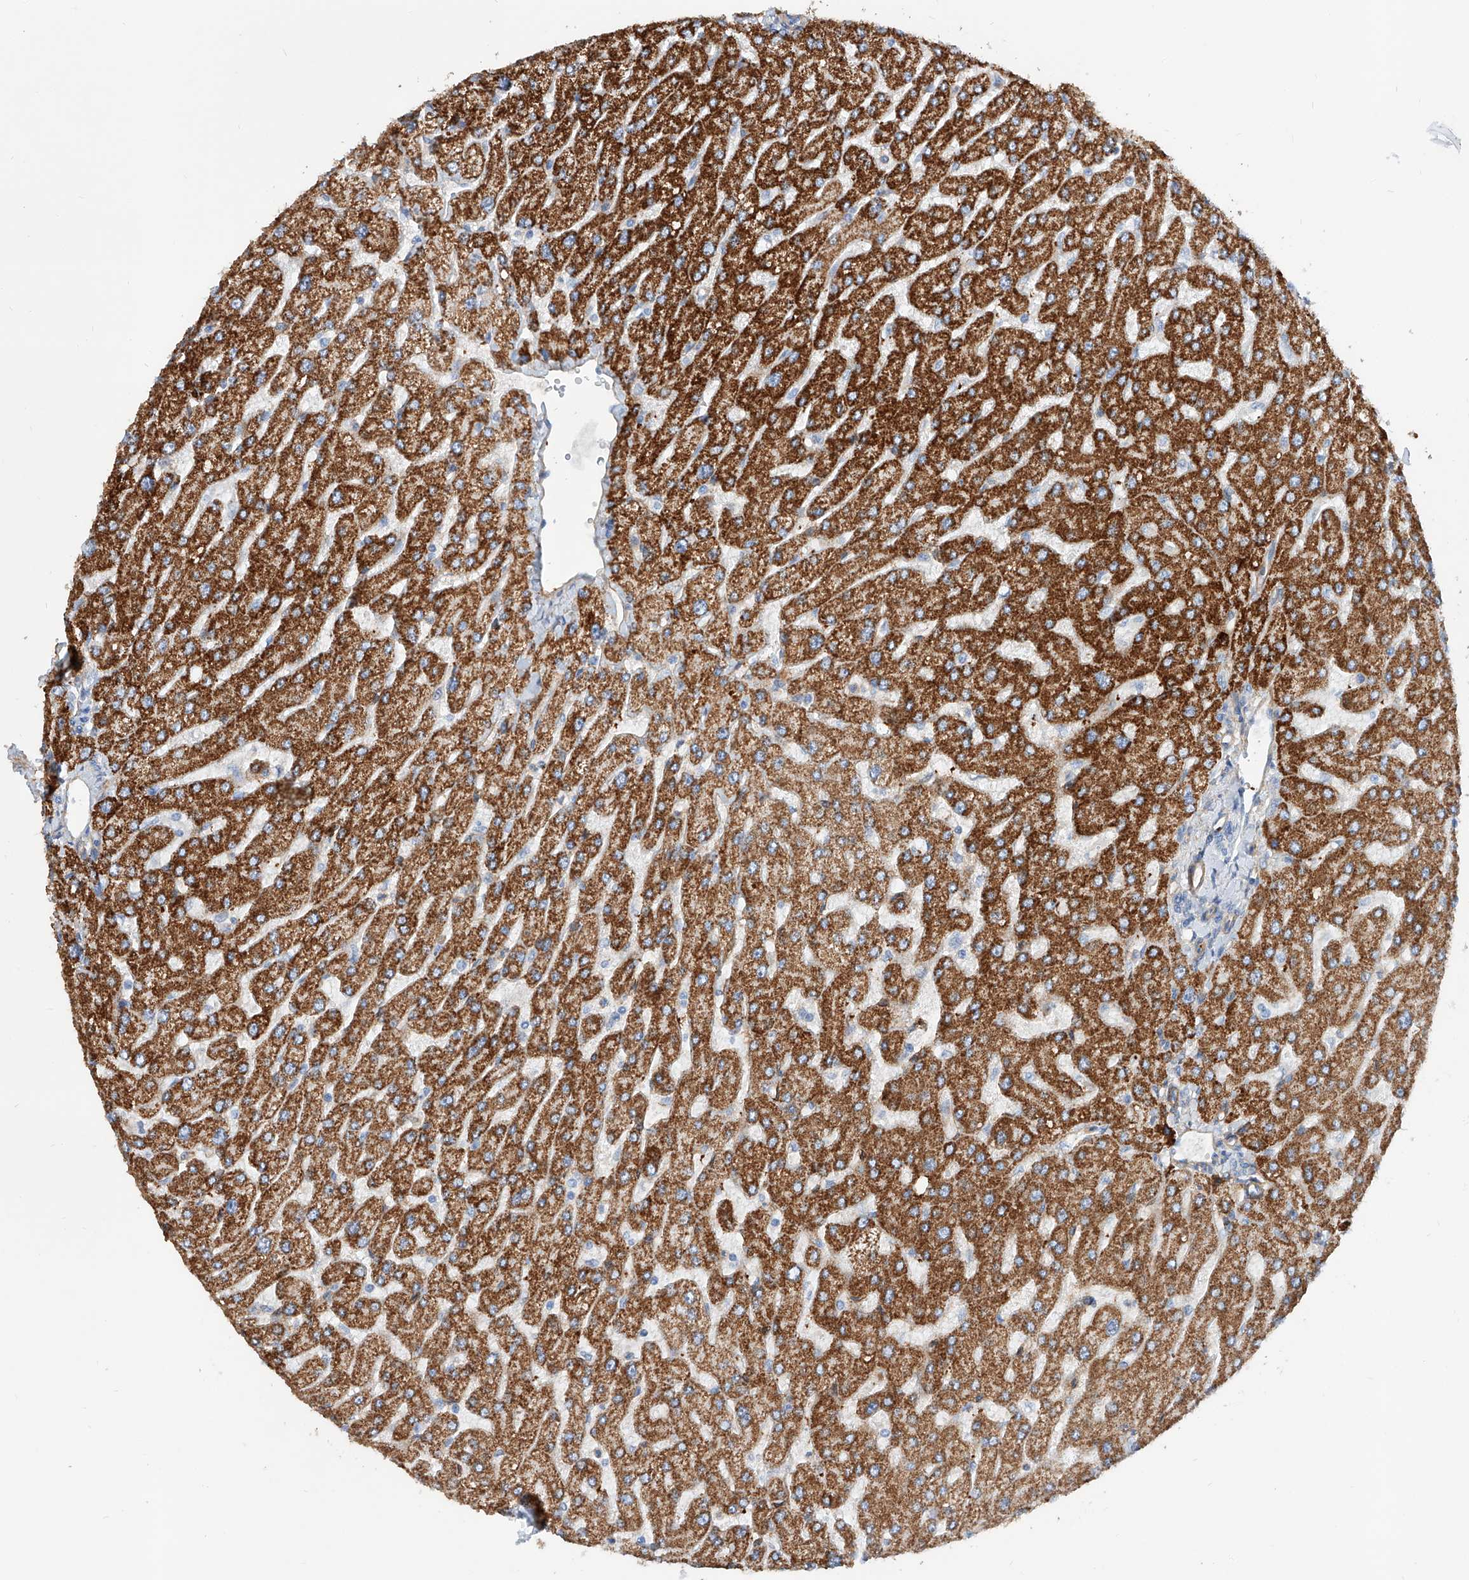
{"staining": {"intensity": "moderate", "quantity": "<25%", "location": "cytoplasmic/membranous"}, "tissue": "liver", "cell_type": "Cholangiocytes", "image_type": "normal", "snomed": [{"axis": "morphology", "description": "Normal tissue, NOS"}, {"axis": "topography", "description": "Liver"}], "caption": "Immunohistochemical staining of benign human liver demonstrates <25% levels of moderate cytoplasmic/membranous protein staining in approximately <25% of cholangiocytes.", "gene": "TAS2R60", "patient": {"sex": "male", "age": 55}}